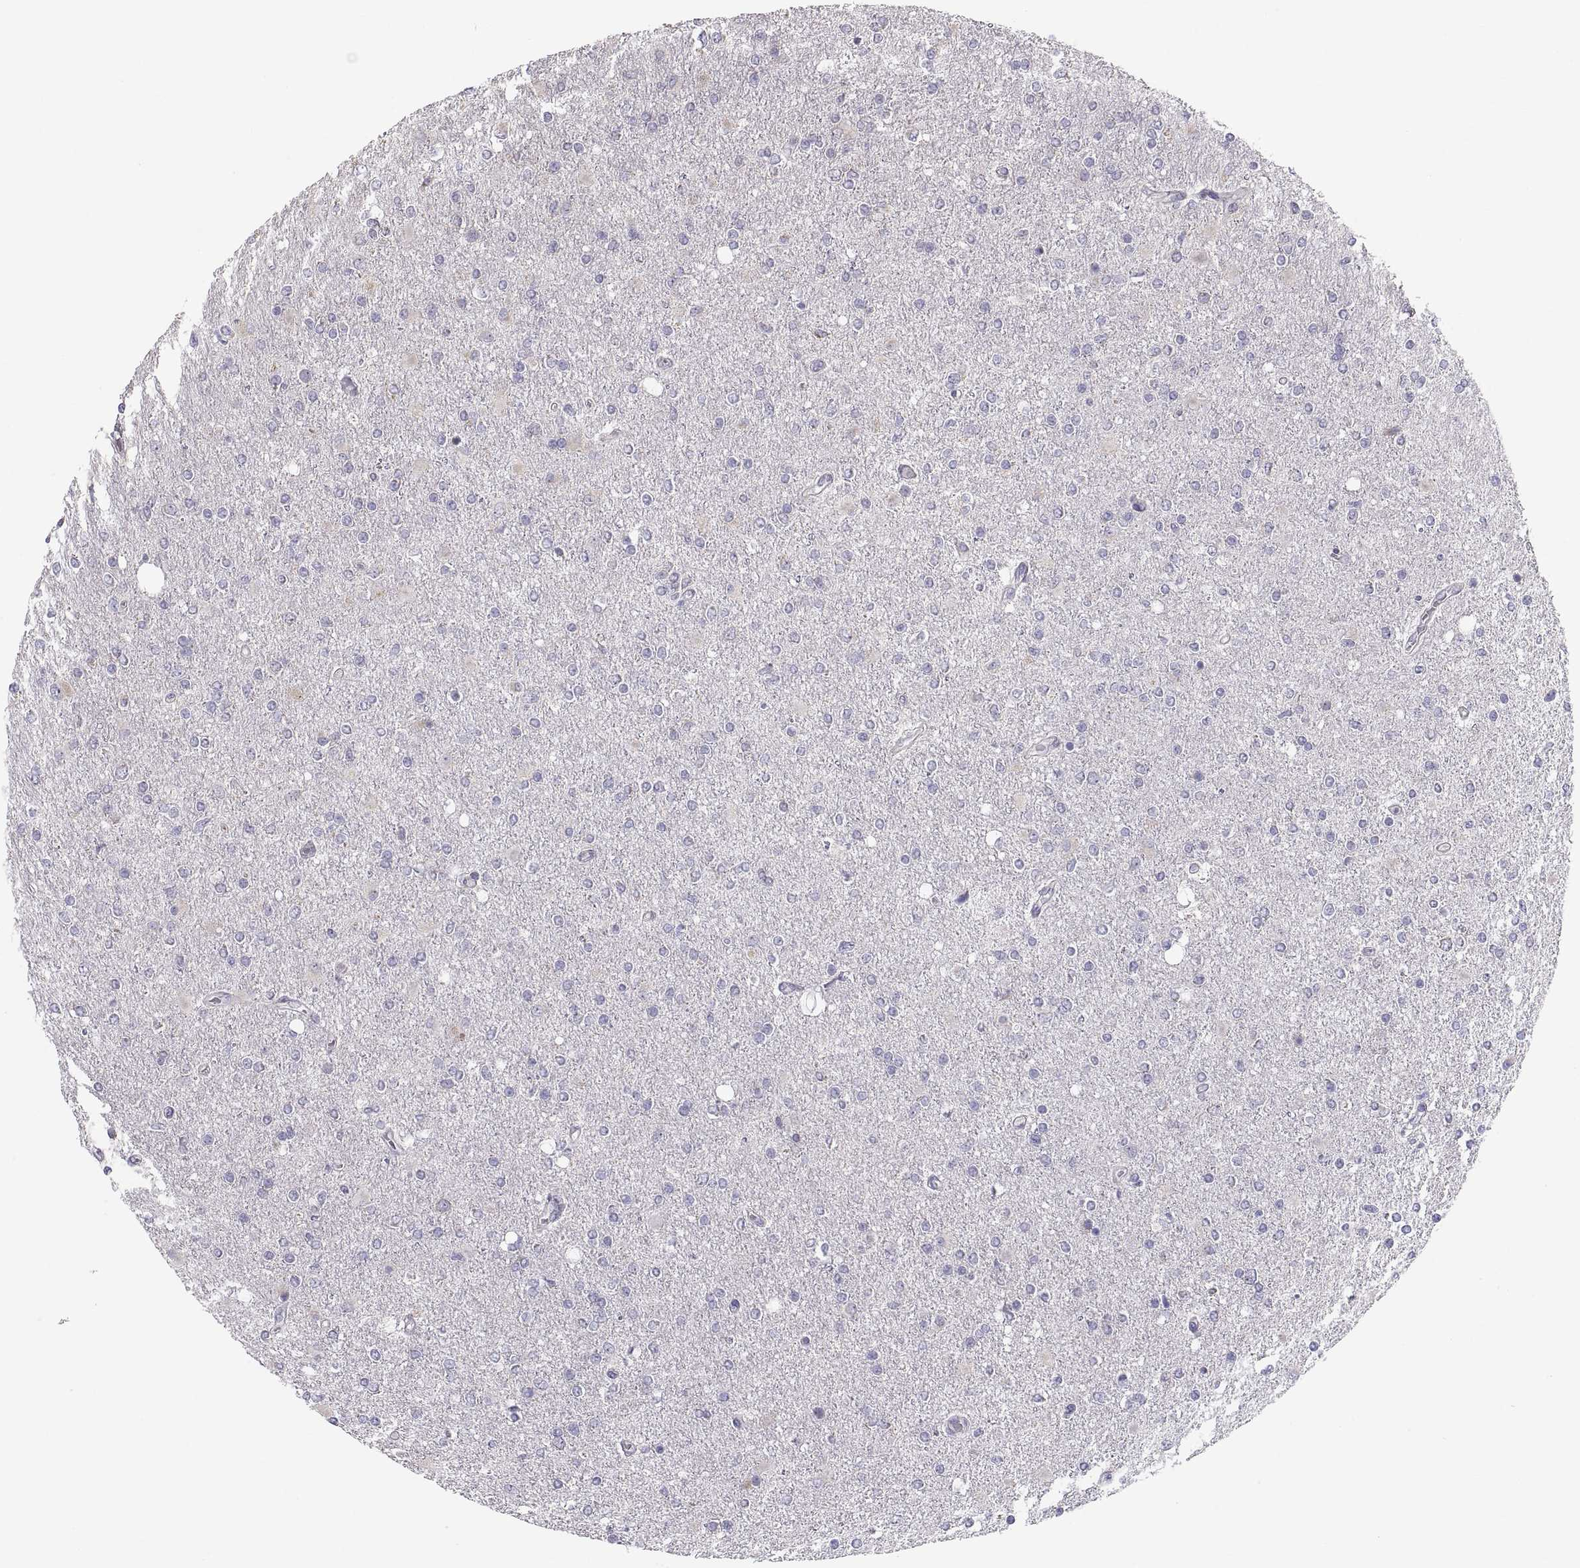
{"staining": {"intensity": "negative", "quantity": "none", "location": "none"}, "tissue": "glioma", "cell_type": "Tumor cells", "image_type": "cancer", "snomed": [{"axis": "morphology", "description": "Glioma, malignant, High grade"}, {"axis": "topography", "description": "Cerebral cortex"}], "caption": "An immunohistochemistry histopathology image of glioma is shown. There is no staining in tumor cells of glioma.", "gene": "TNNC1", "patient": {"sex": "male", "age": 70}}